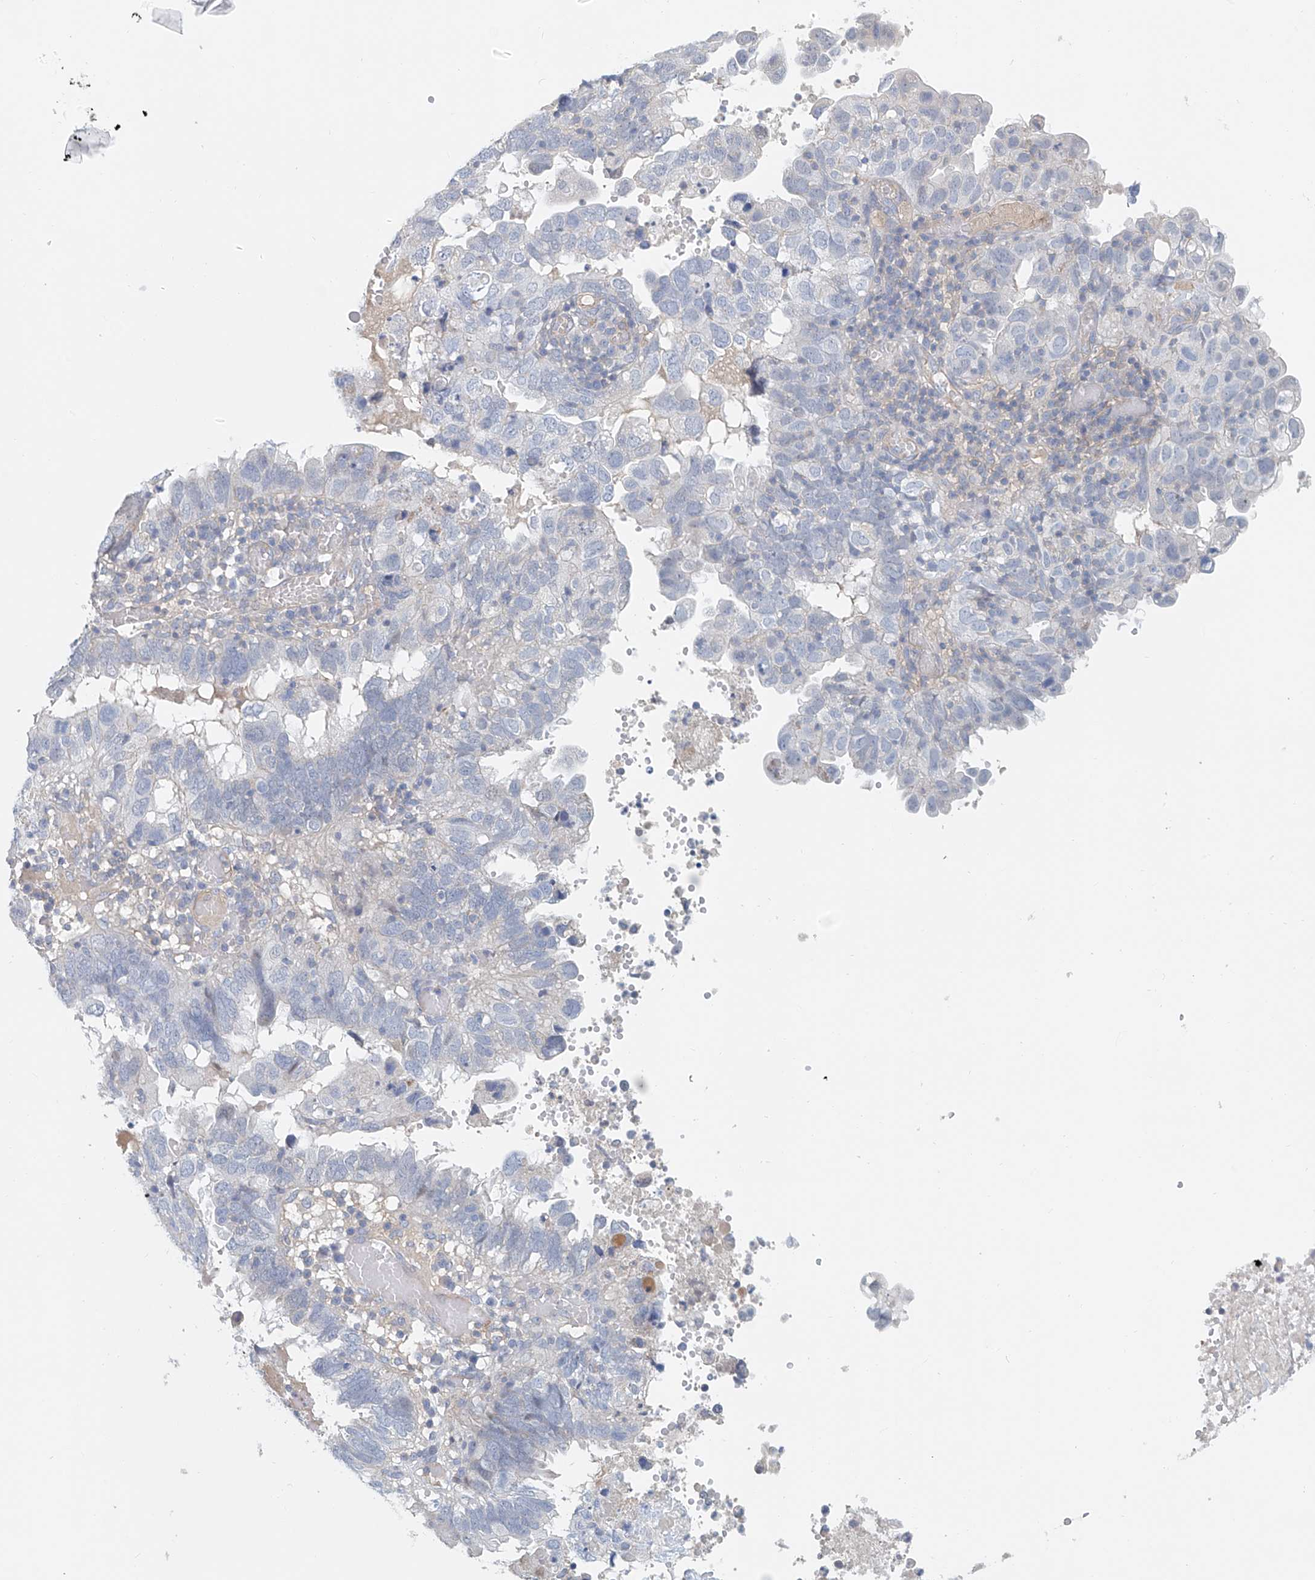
{"staining": {"intensity": "negative", "quantity": "none", "location": "none"}, "tissue": "endometrial cancer", "cell_type": "Tumor cells", "image_type": "cancer", "snomed": [{"axis": "morphology", "description": "Adenocarcinoma, NOS"}, {"axis": "topography", "description": "Uterus"}], "caption": "Tumor cells are negative for protein expression in human endometrial cancer (adenocarcinoma).", "gene": "FRYL", "patient": {"sex": "female", "age": 77}}